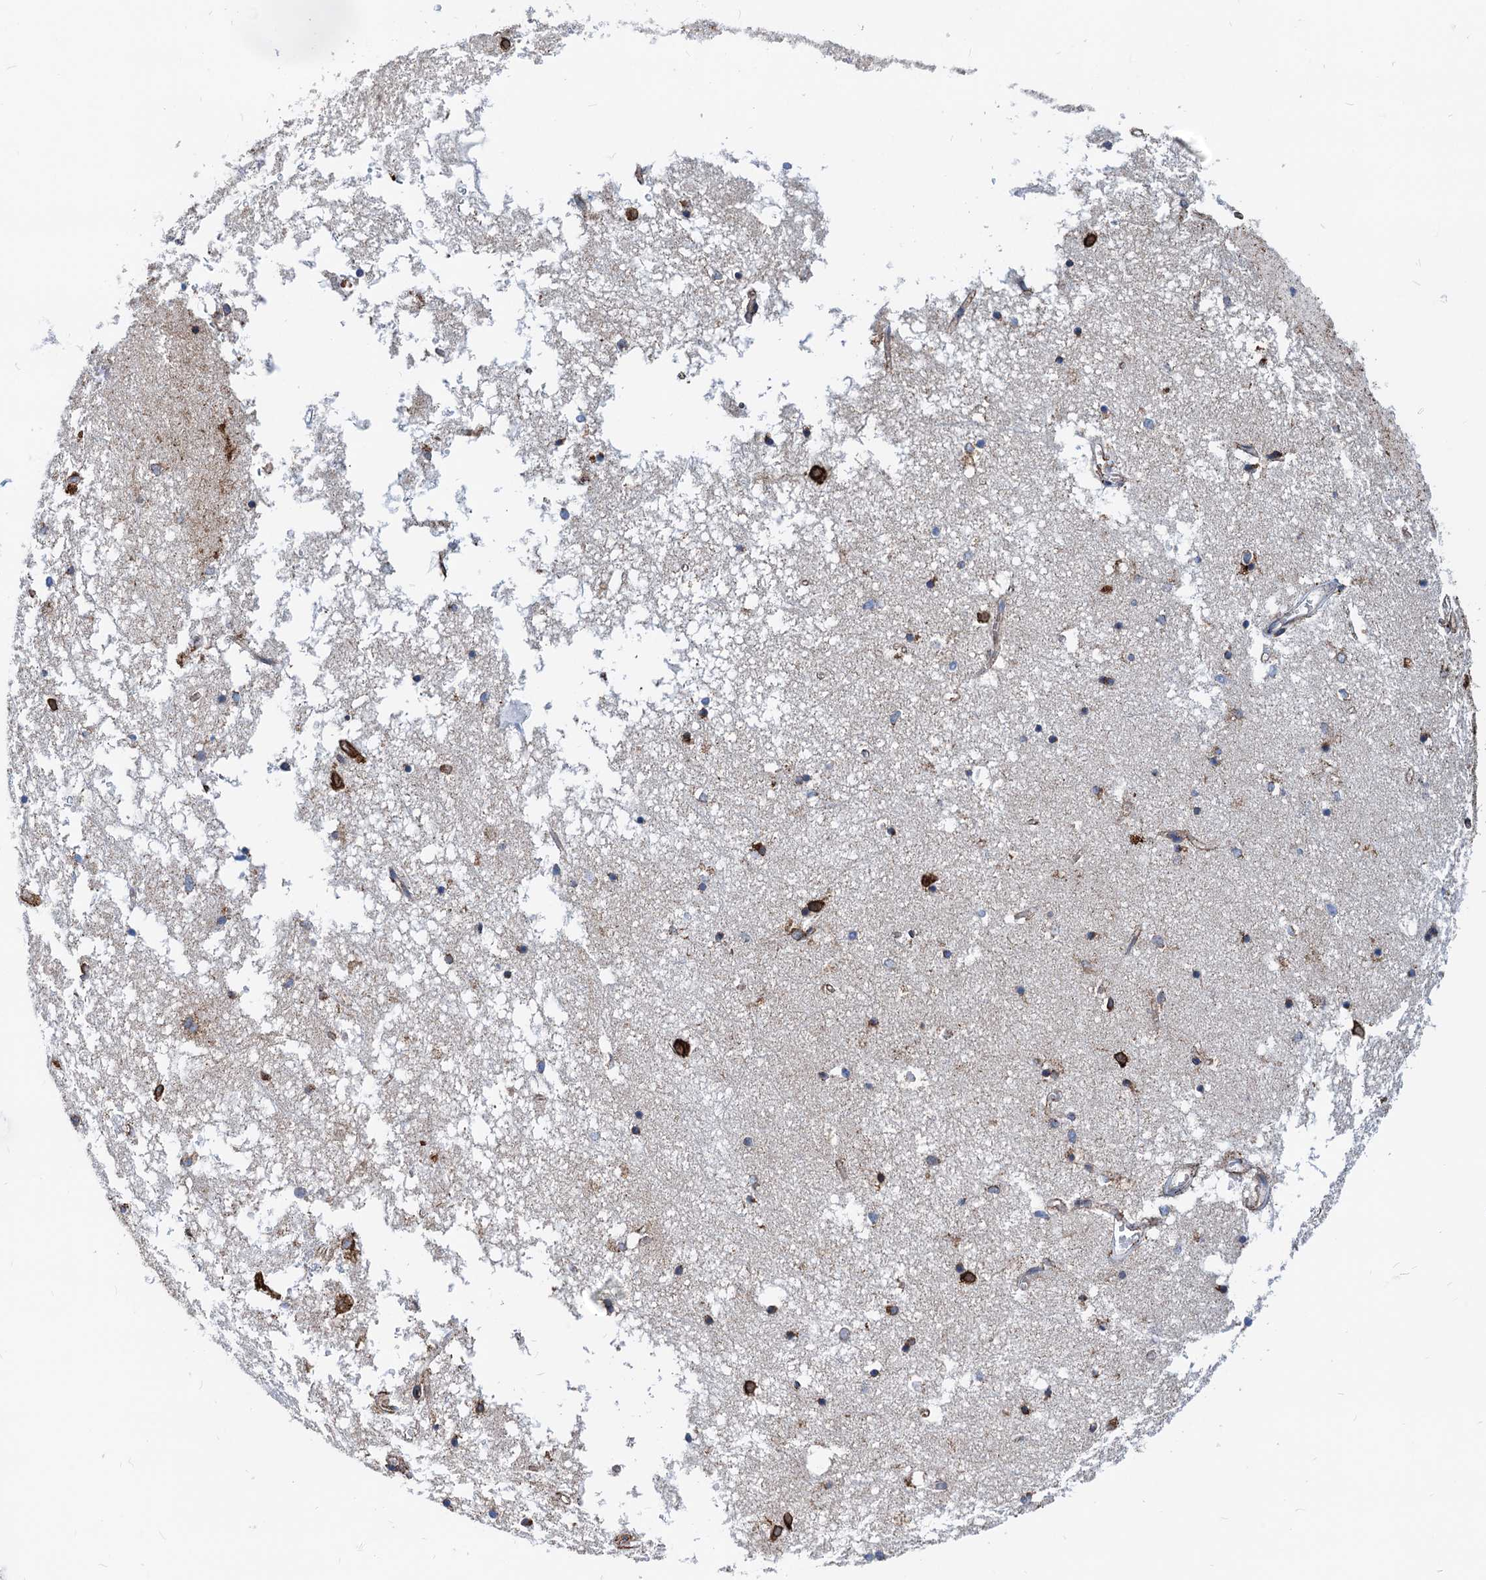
{"staining": {"intensity": "strong", "quantity": "<25%", "location": "cytoplasmic/membranous"}, "tissue": "hippocampus", "cell_type": "Glial cells", "image_type": "normal", "snomed": [{"axis": "morphology", "description": "Normal tissue, NOS"}, {"axis": "topography", "description": "Hippocampus"}], "caption": "Strong cytoplasmic/membranous protein positivity is appreciated in approximately <25% of glial cells in hippocampus. (IHC, brightfield microscopy, high magnification).", "gene": "HSPA5", "patient": {"sex": "male", "age": 70}}